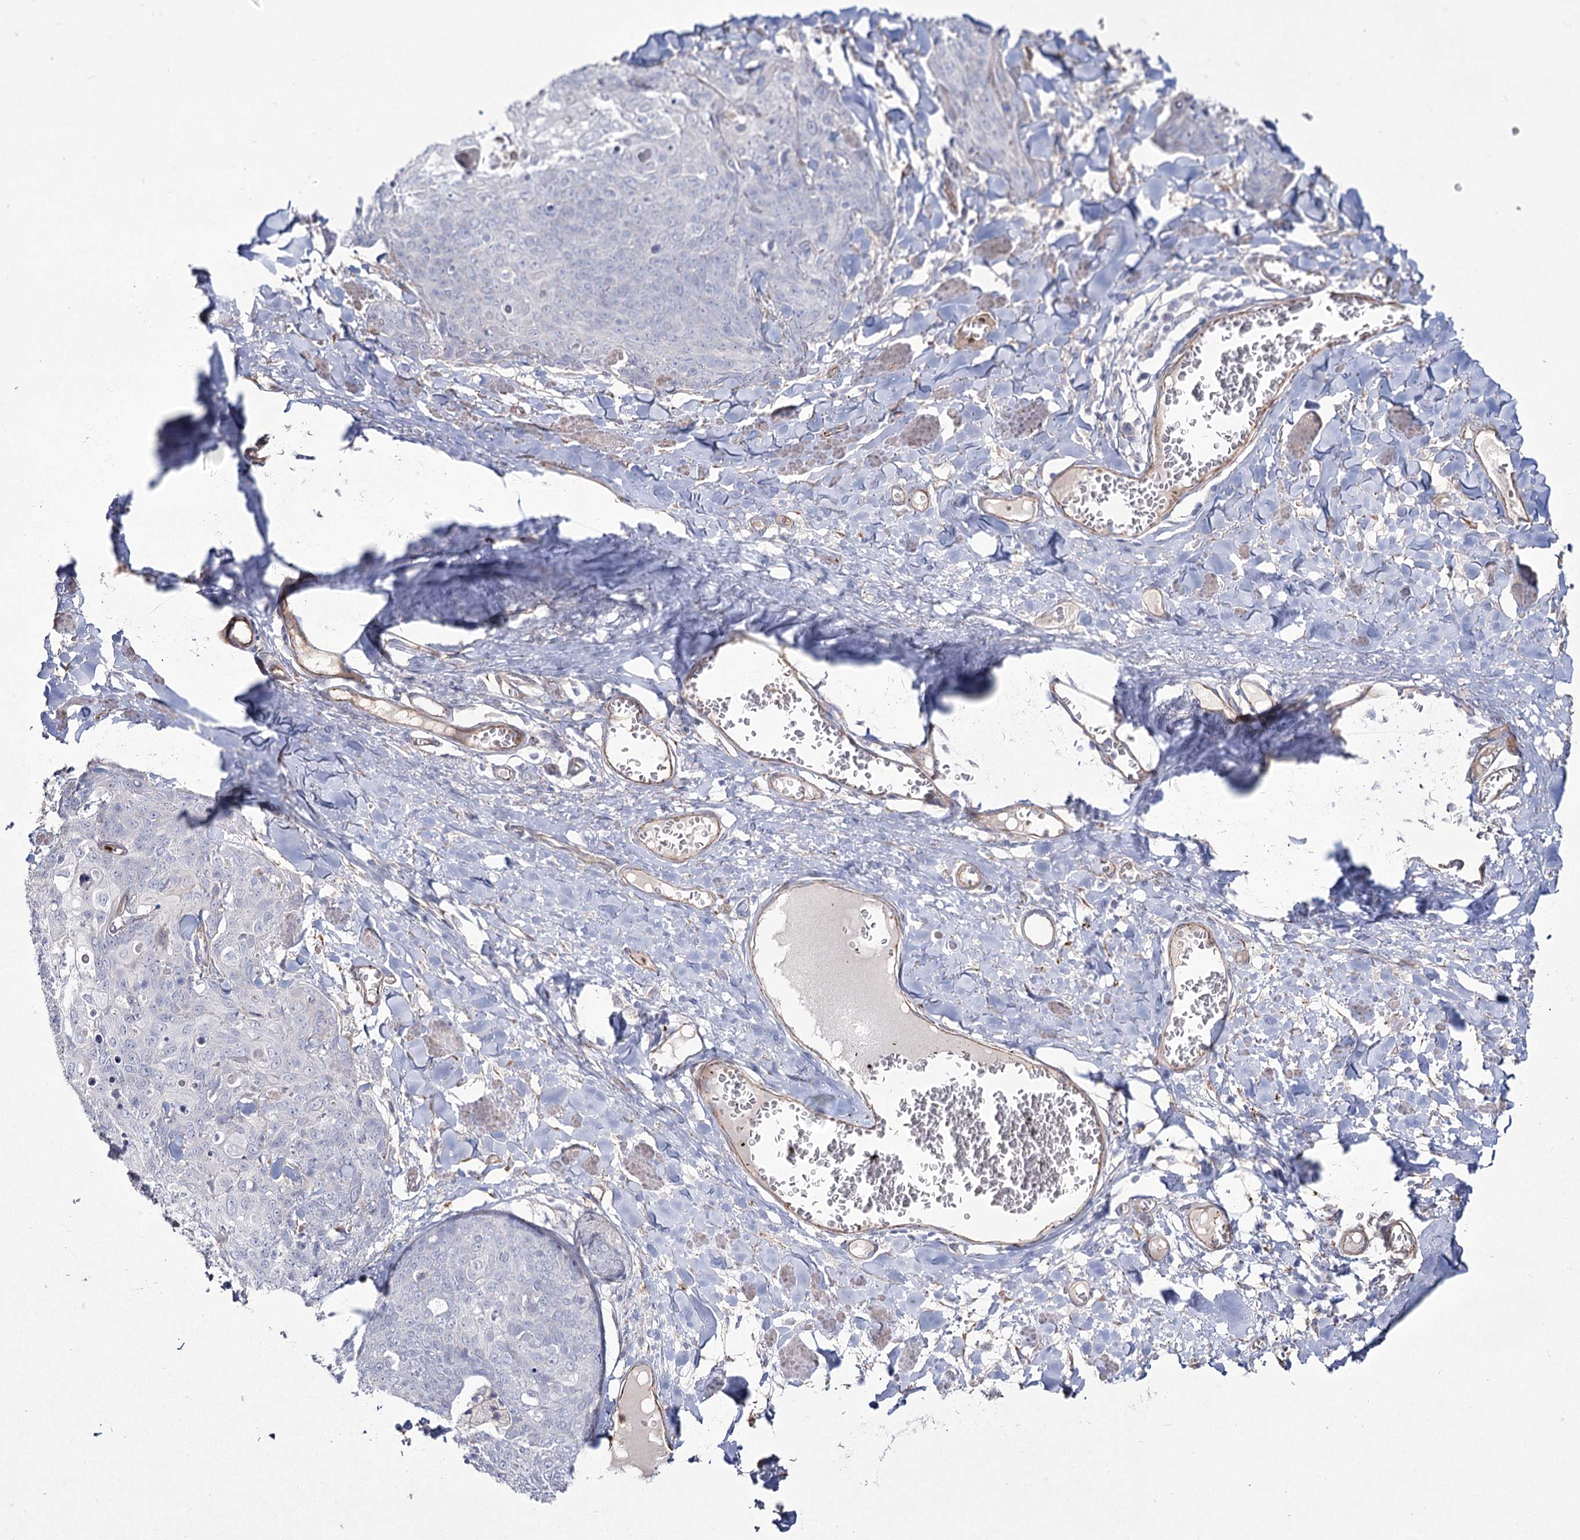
{"staining": {"intensity": "negative", "quantity": "none", "location": "none"}, "tissue": "skin cancer", "cell_type": "Tumor cells", "image_type": "cancer", "snomed": [{"axis": "morphology", "description": "Squamous cell carcinoma, NOS"}, {"axis": "topography", "description": "Skin"}, {"axis": "topography", "description": "Vulva"}], "caption": "This is a histopathology image of IHC staining of squamous cell carcinoma (skin), which shows no expression in tumor cells.", "gene": "ME3", "patient": {"sex": "female", "age": 85}}